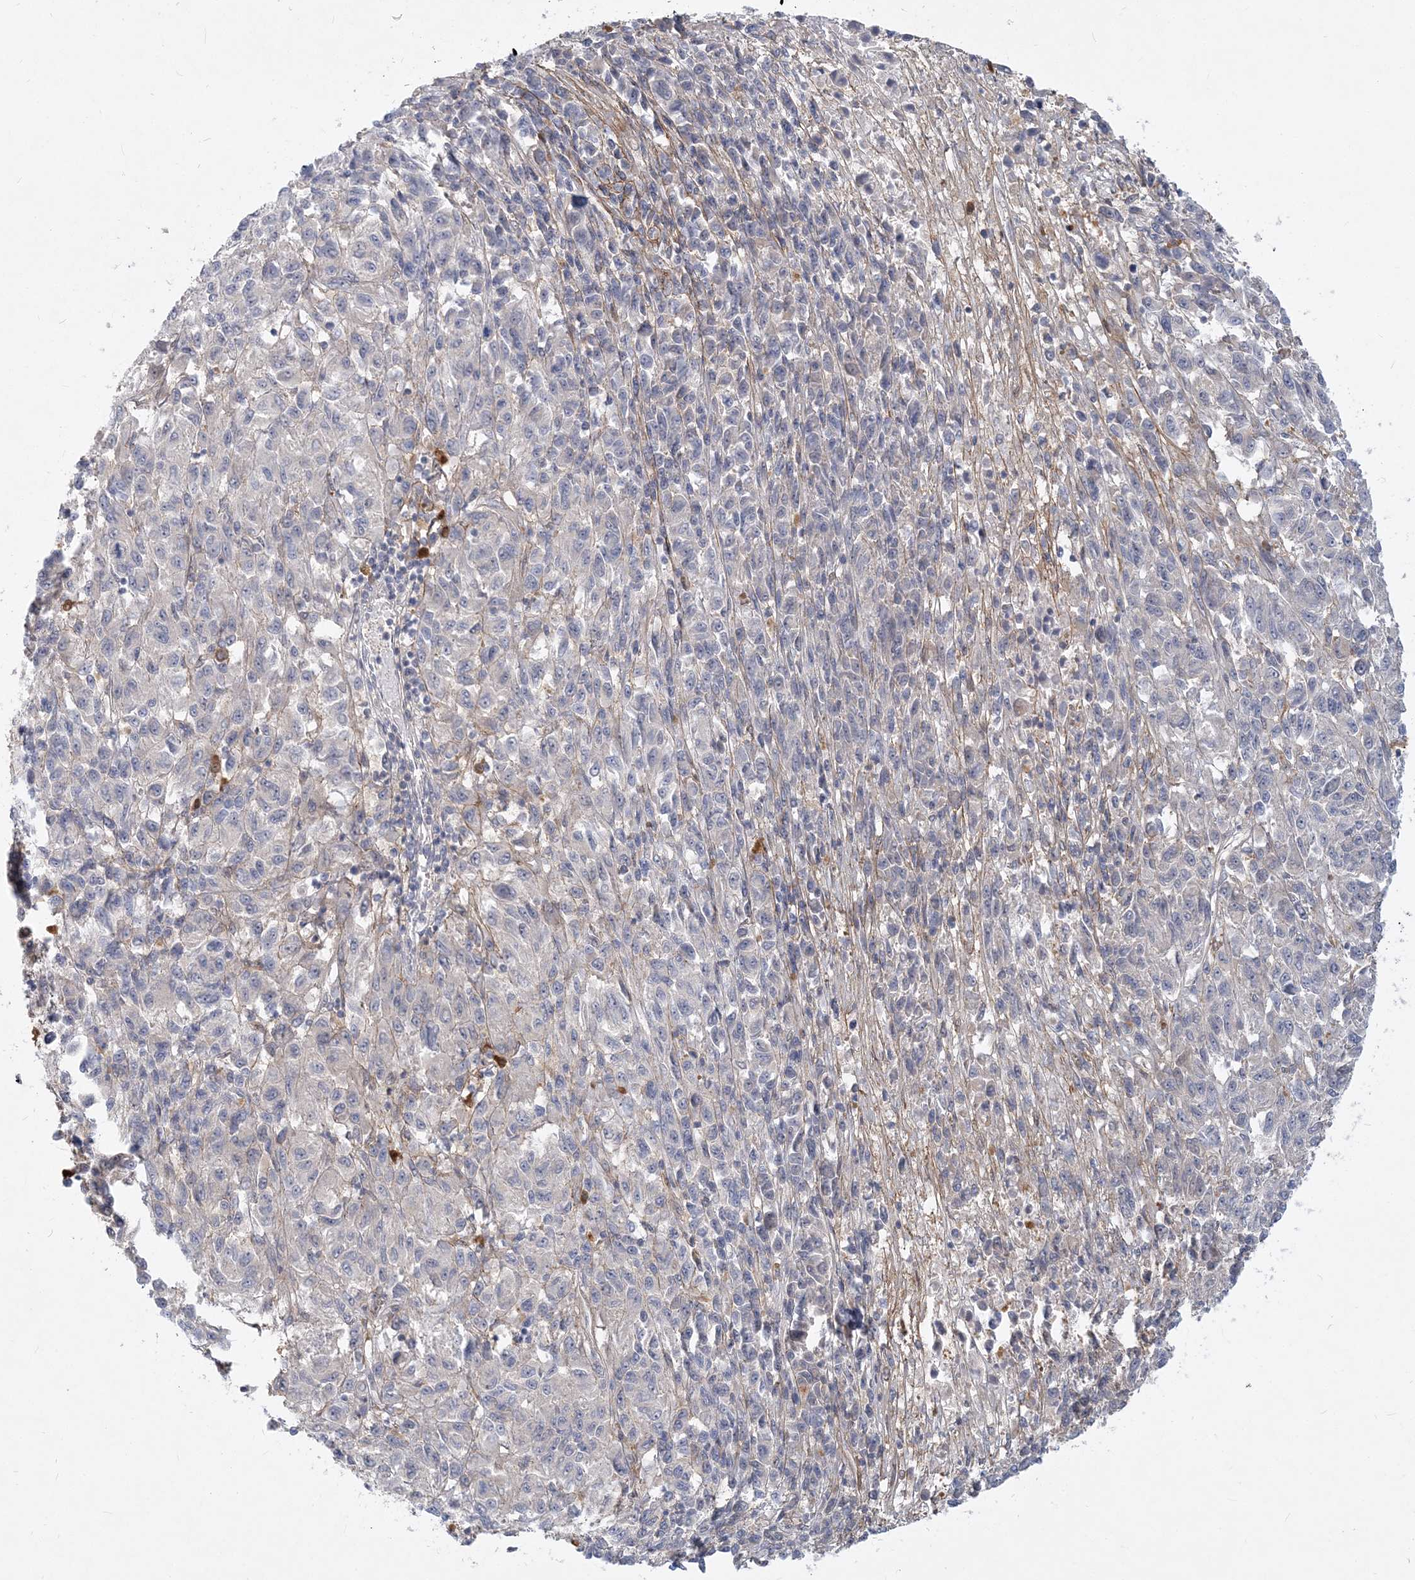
{"staining": {"intensity": "negative", "quantity": "none", "location": "none"}, "tissue": "melanoma", "cell_type": "Tumor cells", "image_type": "cancer", "snomed": [{"axis": "morphology", "description": "Malignant melanoma, Metastatic site"}, {"axis": "topography", "description": "Lung"}], "caption": "Tumor cells are negative for protein expression in human melanoma.", "gene": "GMPPA", "patient": {"sex": "male", "age": 64}}